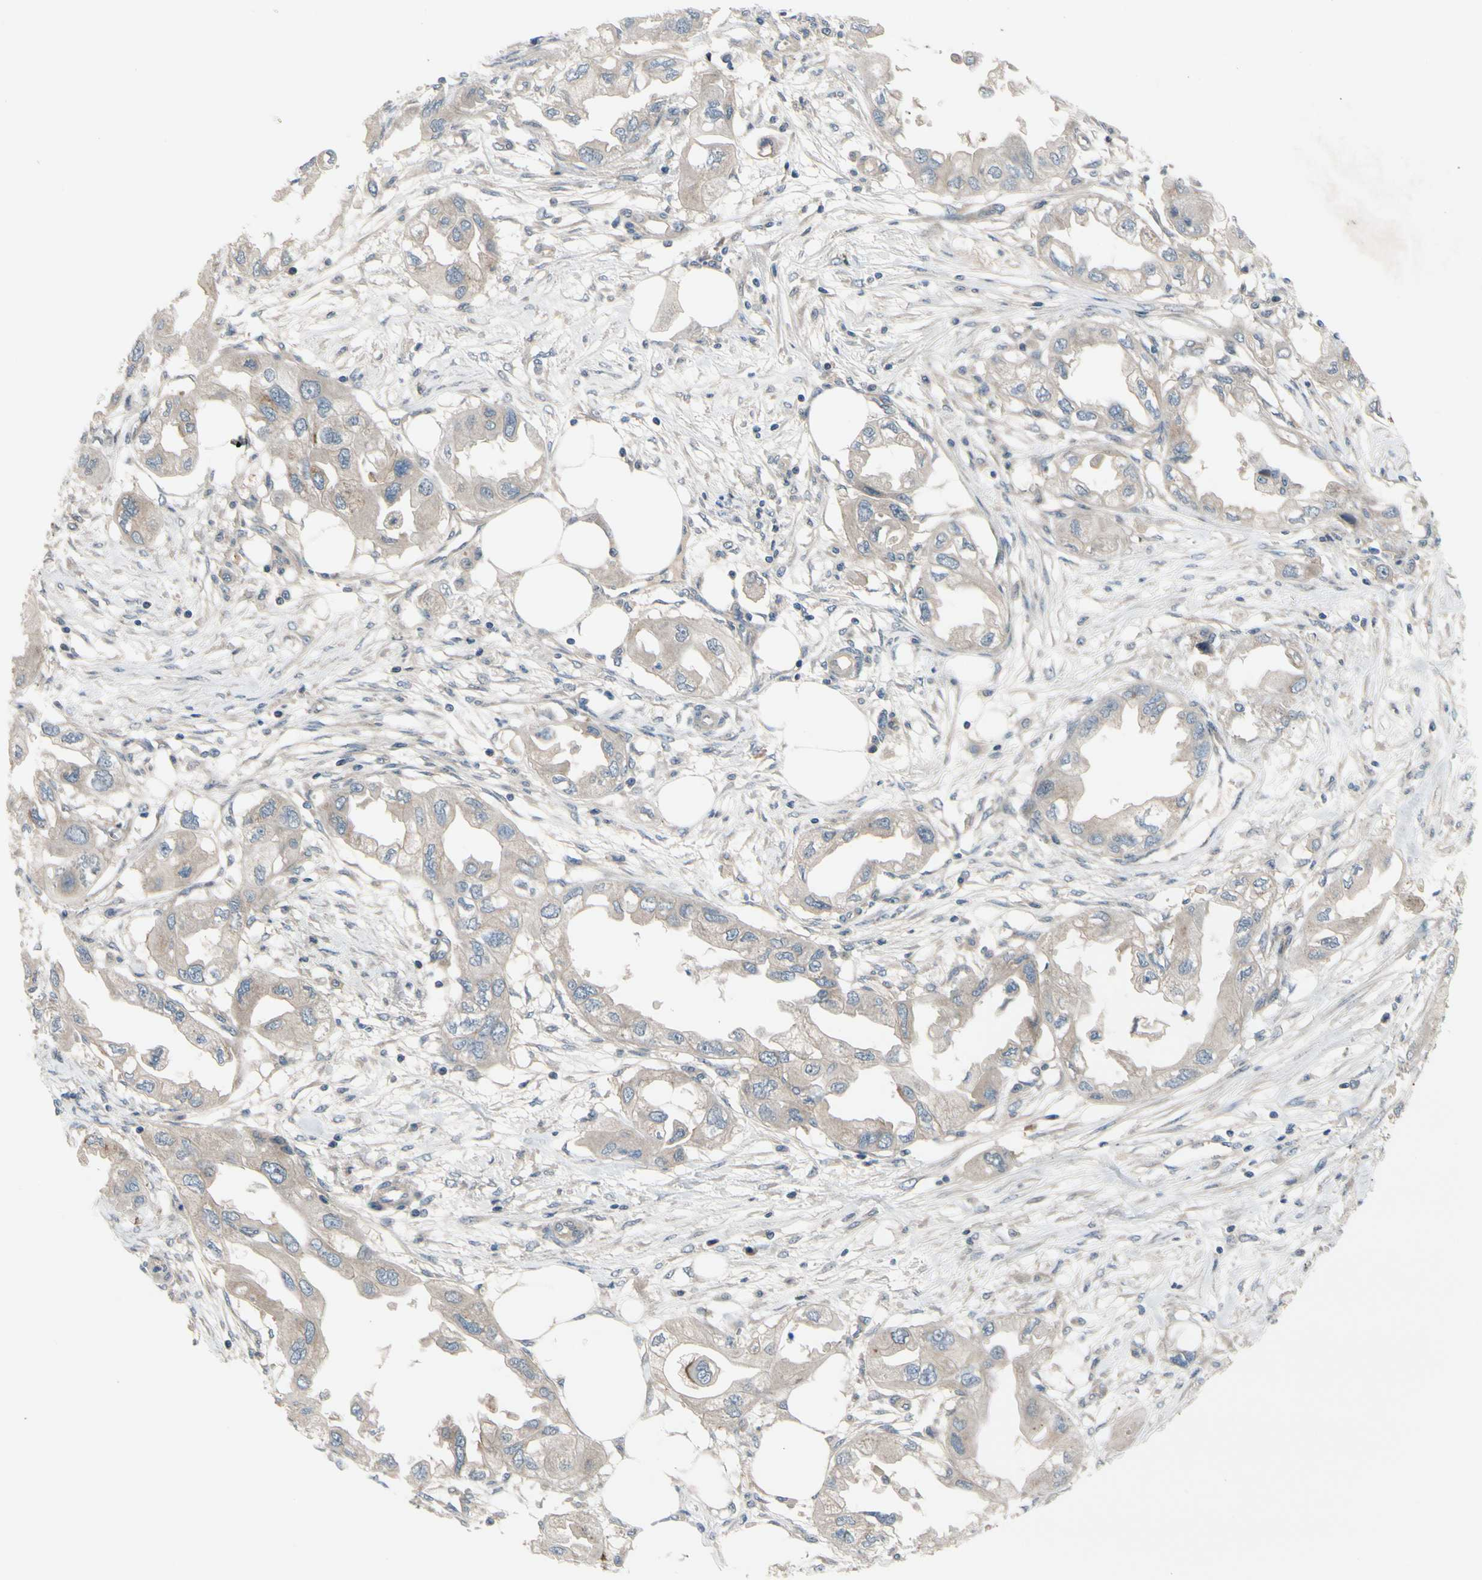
{"staining": {"intensity": "weak", "quantity": "25%-75%", "location": "cytoplasmic/membranous"}, "tissue": "endometrial cancer", "cell_type": "Tumor cells", "image_type": "cancer", "snomed": [{"axis": "morphology", "description": "Adenocarcinoma, NOS"}, {"axis": "topography", "description": "Endometrium"}], "caption": "The immunohistochemical stain highlights weak cytoplasmic/membranous staining in tumor cells of endometrial adenocarcinoma tissue.", "gene": "ICAM5", "patient": {"sex": "female", "age": 67}}